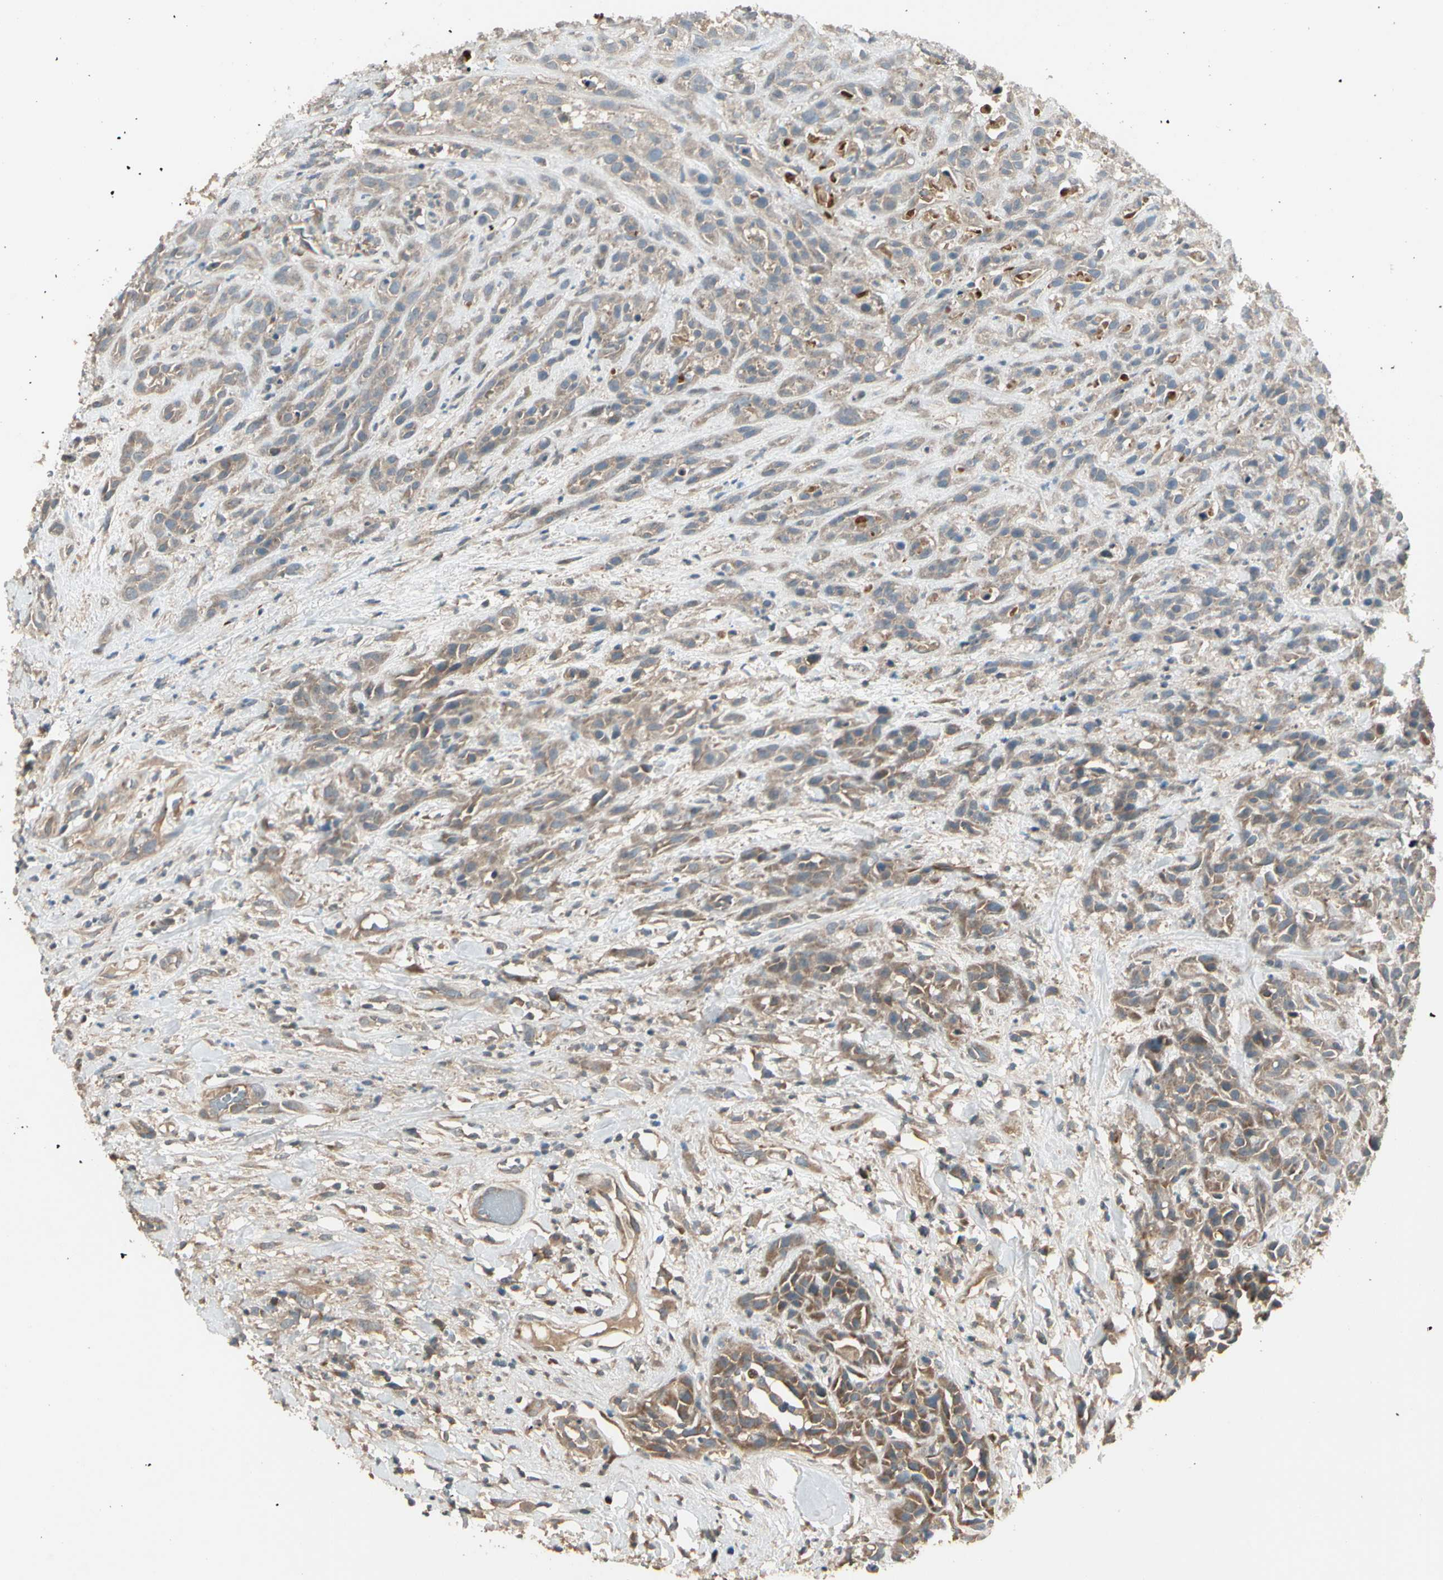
{"staining": {"intensity": "weak", "quantity": ">75%", "location": "cytoplasmic/membranous"}, "tissue": "head and neck cancer", "cell_type": "Tumor cells", "image_type": "cancer", "snomed": [{"axis": "morphology", "description": "Normal tissue, NOS"}, {"axis": "morphology", "description": "Squamous cell carcinoma, NOS"}, {"axis": "topography", "description": "Cartilage tissue"}, {"axis": "topography", "description": "Head-Neck"}], "caption": "Head and neck cancer (squamous cell carcinoma) was stained to show a protein in brown. There is low levels of weak cytoplasmic/membranous staining in approximately >75% of tumor cells.", "gene": "ACVR1", "patient": {"sex": "male", "age": 62}}